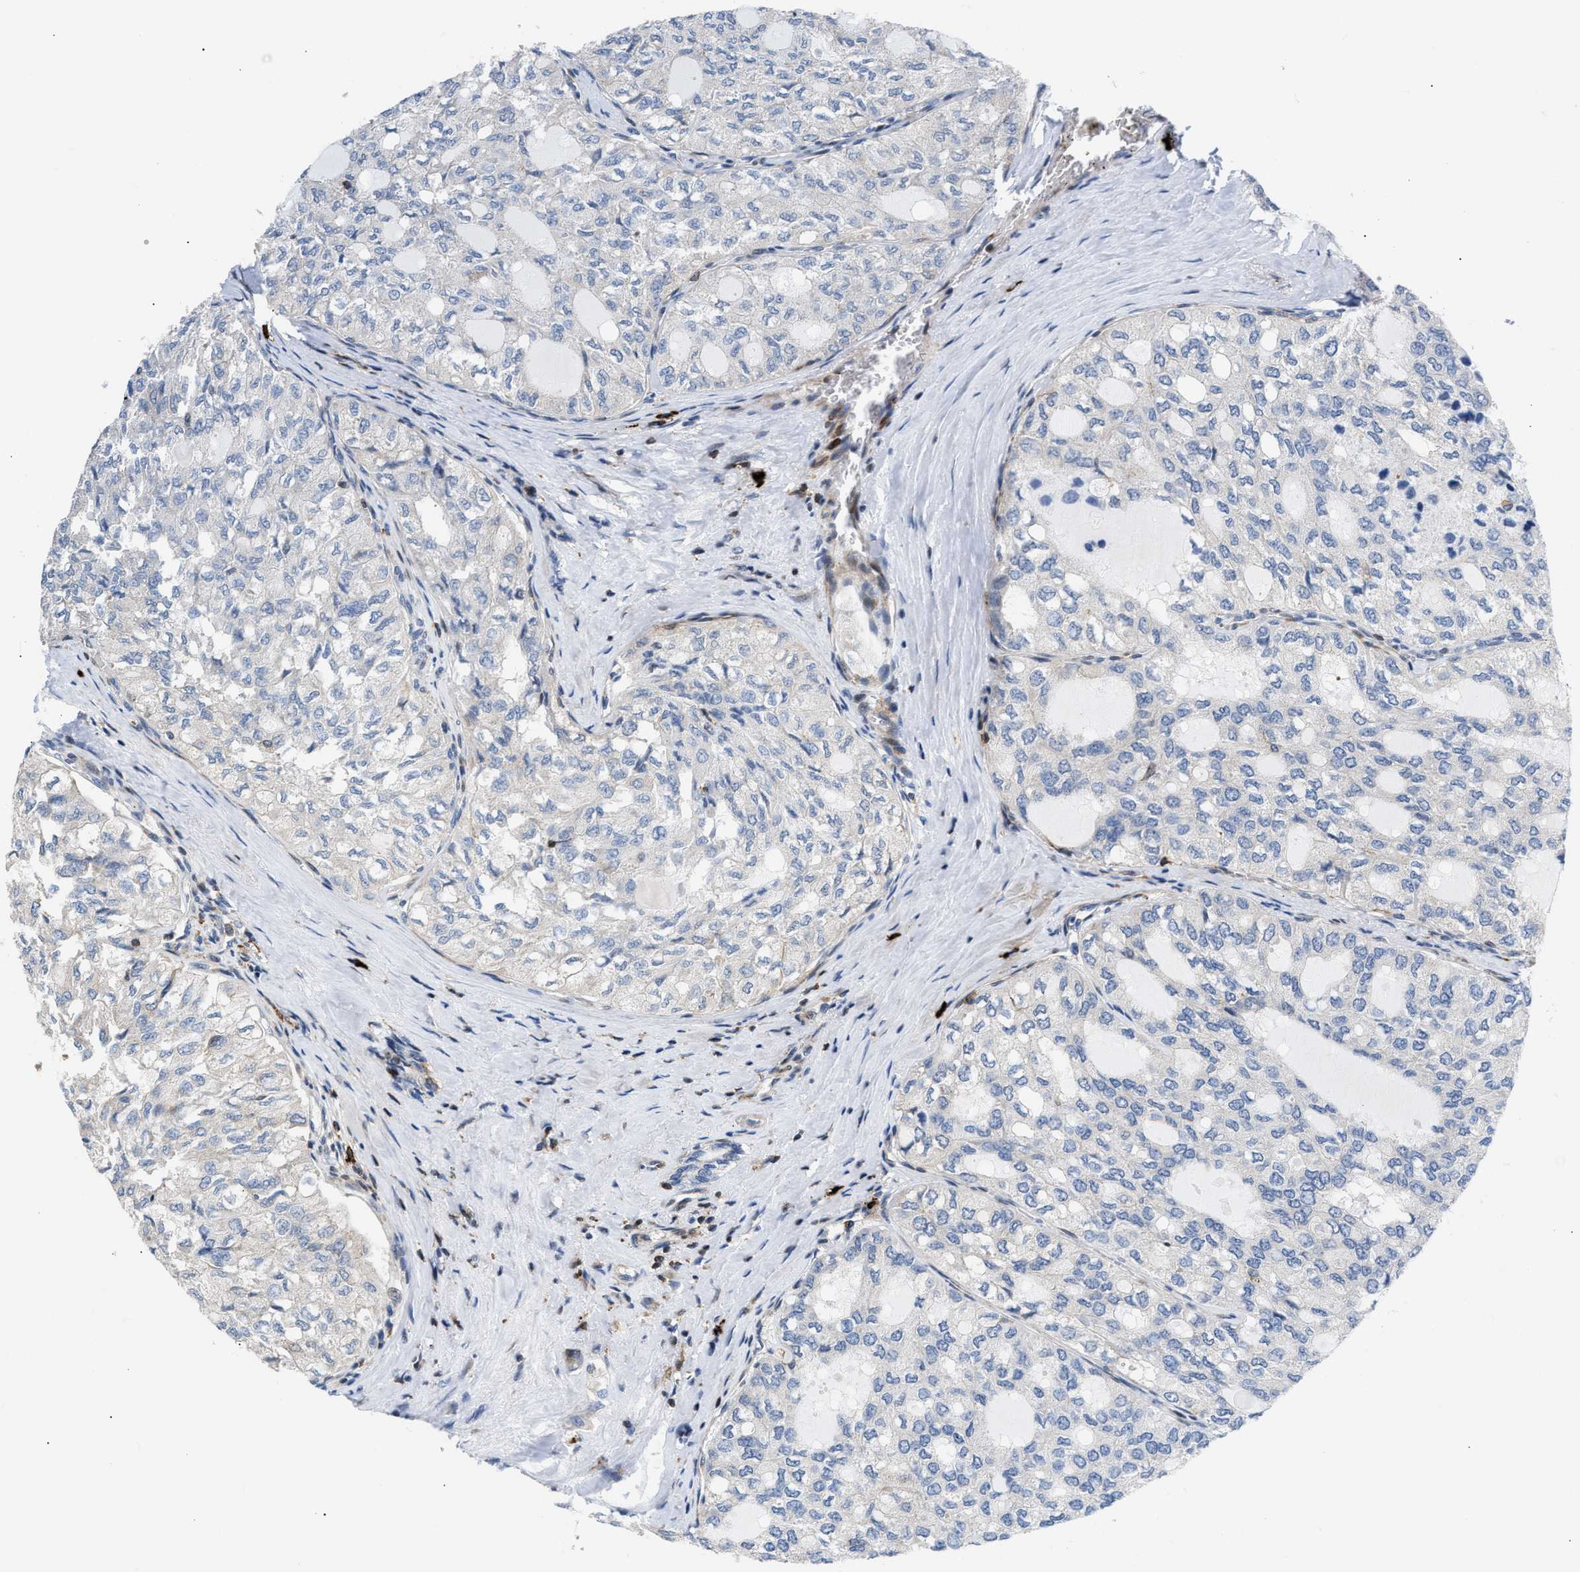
{"staining": {"intensity": "negative", "quantity": "none", "location": "none"}, "tissue": "thyroid cancer", "cell_type": "Tumor cells", "image_type": "cancer", "snomed": [{"axis": "morphology", "description": "Follicular adenoma carcinoma, NOS"}, {"axis": "topography", "description": "Thyroid gland"}], "caption": "IHC image of neoplastic tissue: thyroid cancer (follicular adenoma carcinoma) stained with DAB (3,3'-diaminobenzidine) shows no significant protein staining in tumor cells.", "gene": "ATP9A", "patient": {"sex": "male", "age": 75}}